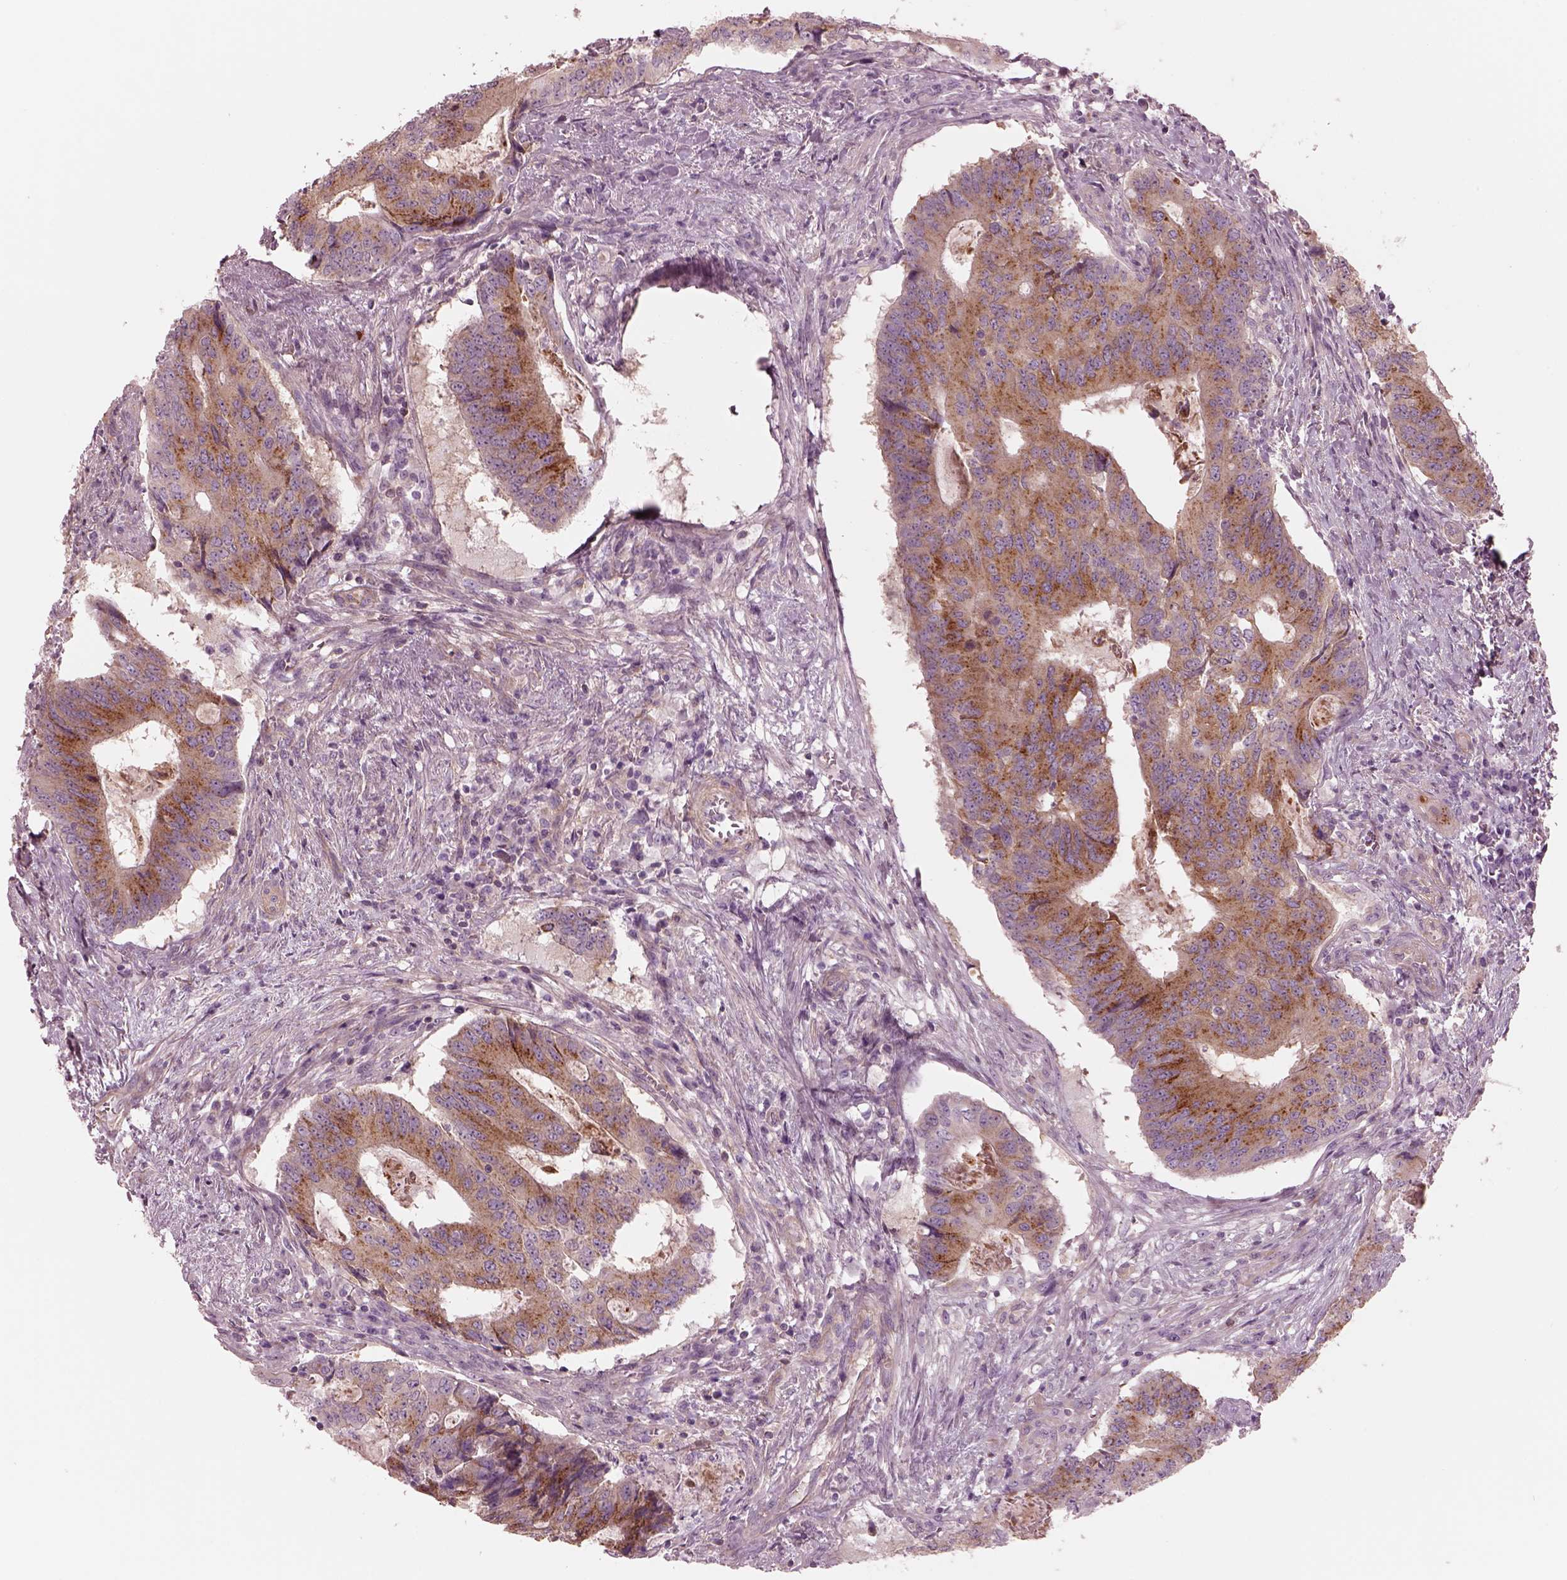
{"staining": {"intensity": "strong", "quantity": "25%-75%", "location": "cytoplasmic/membranous"}, "tissue": "colorectal cancer", "cell_type": "Tumor cells", "image_type": "cancer", "snomed": [{"axis": "morphology", "description": "Adenocarcinoma, NOS"}, {"axis": "topography", "description": "Colon"}], "caption": "An IHC image of neoplastic tissue is shown. Protein staining in brown shows strong cytoplasmic/membranous positivity in colorectal cancer within tumor cells.", "gene": "ELAPOR1", "patient": {"sex": "male", "age": 67}}